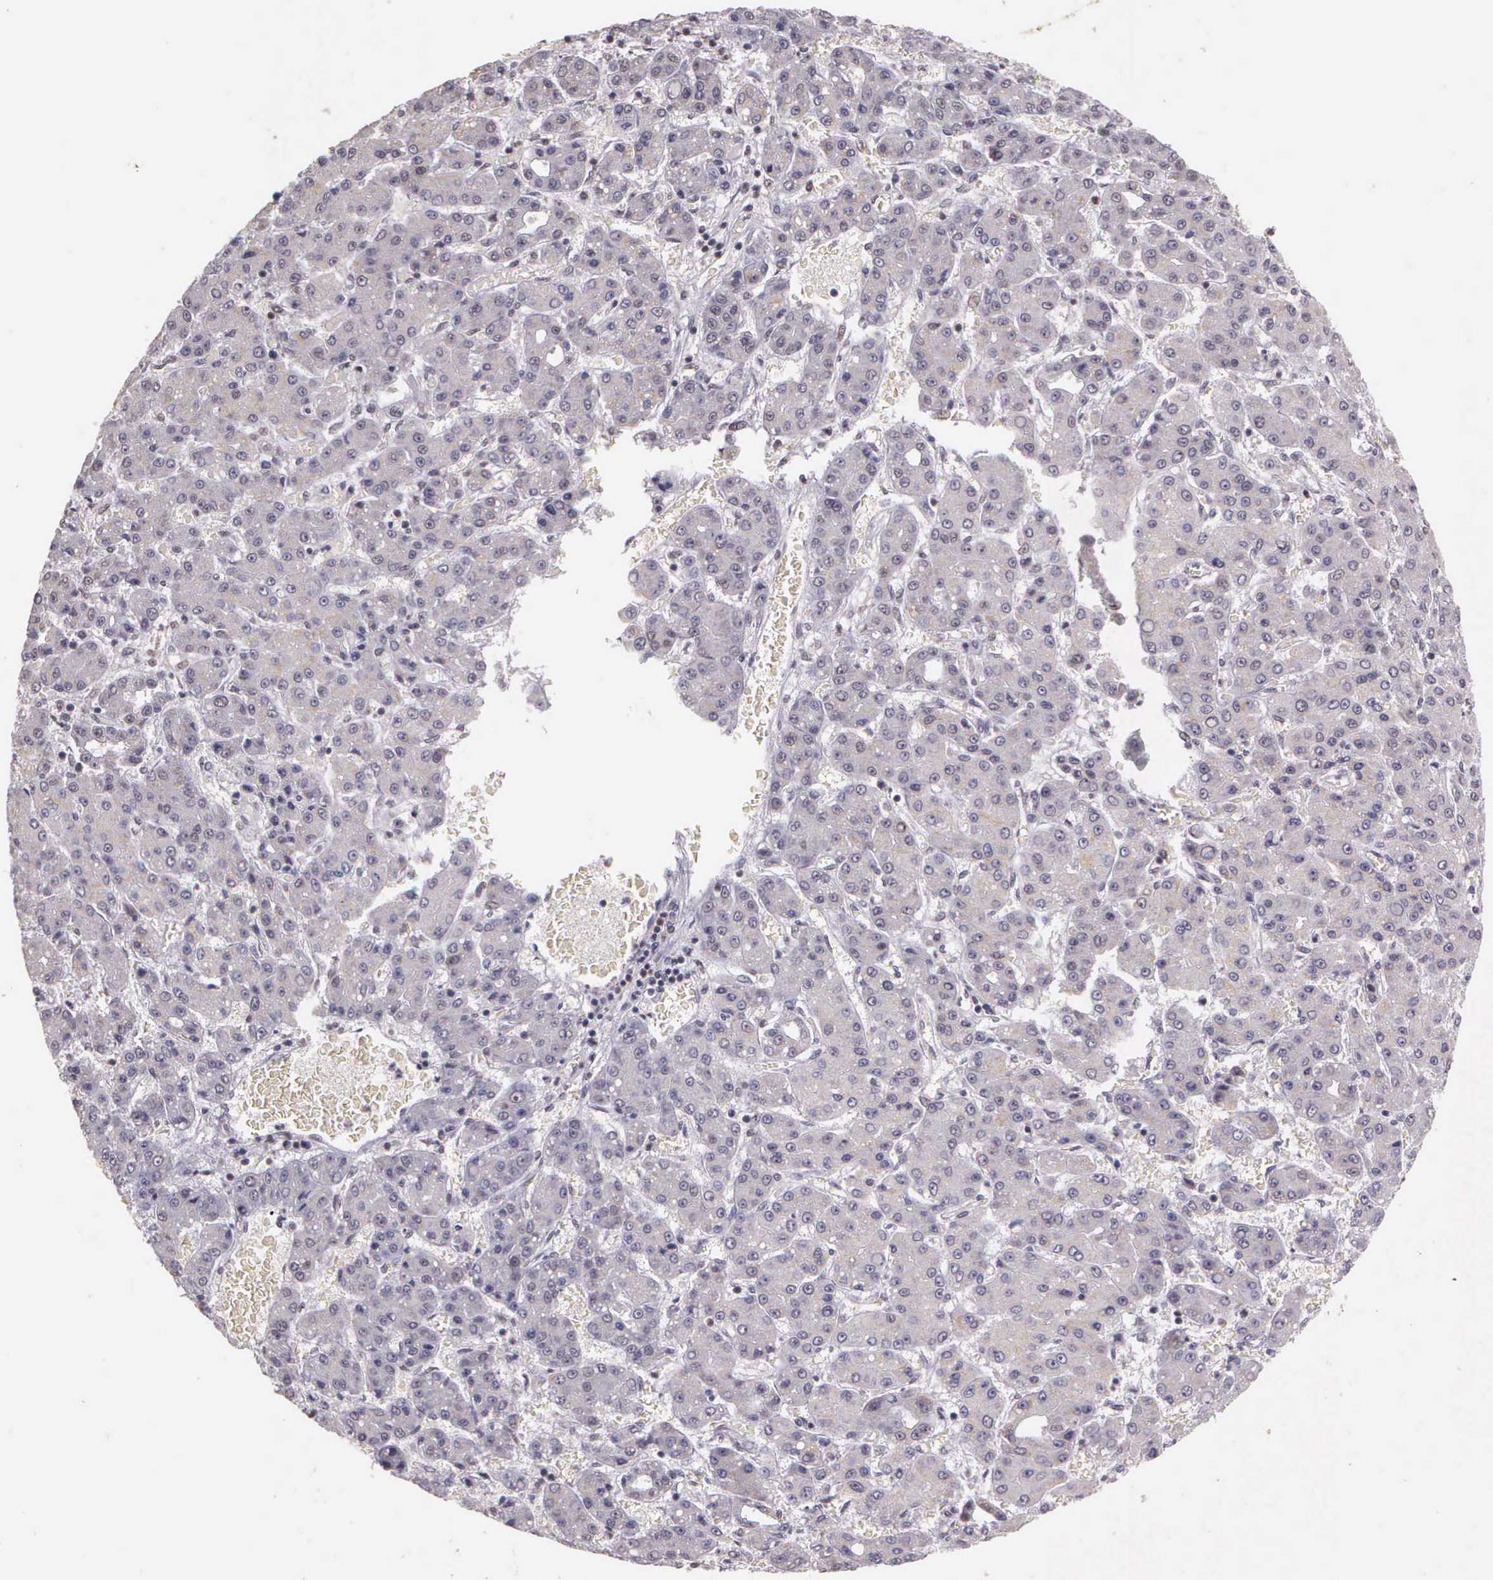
{"staining": {"intensity": "negative", "quantity": "none", "location": "none"}, "tissue": "liver cancer", "cell_type": "Tumor cells", "image_type": "cancer", "snomed": [{"axis": "morphology", "description": "Carcinoma, Hepatocellular, NOS"}, {"axis": "topography", "description": "Liver"}], "caption": "DAB immunohistochemical staining of human hepatocellular carcinoma (liver) exhibits no significant positivity in tumor cells.", "gene": "ARMCX5", "patient": {"sex": "male", "age": 69}}